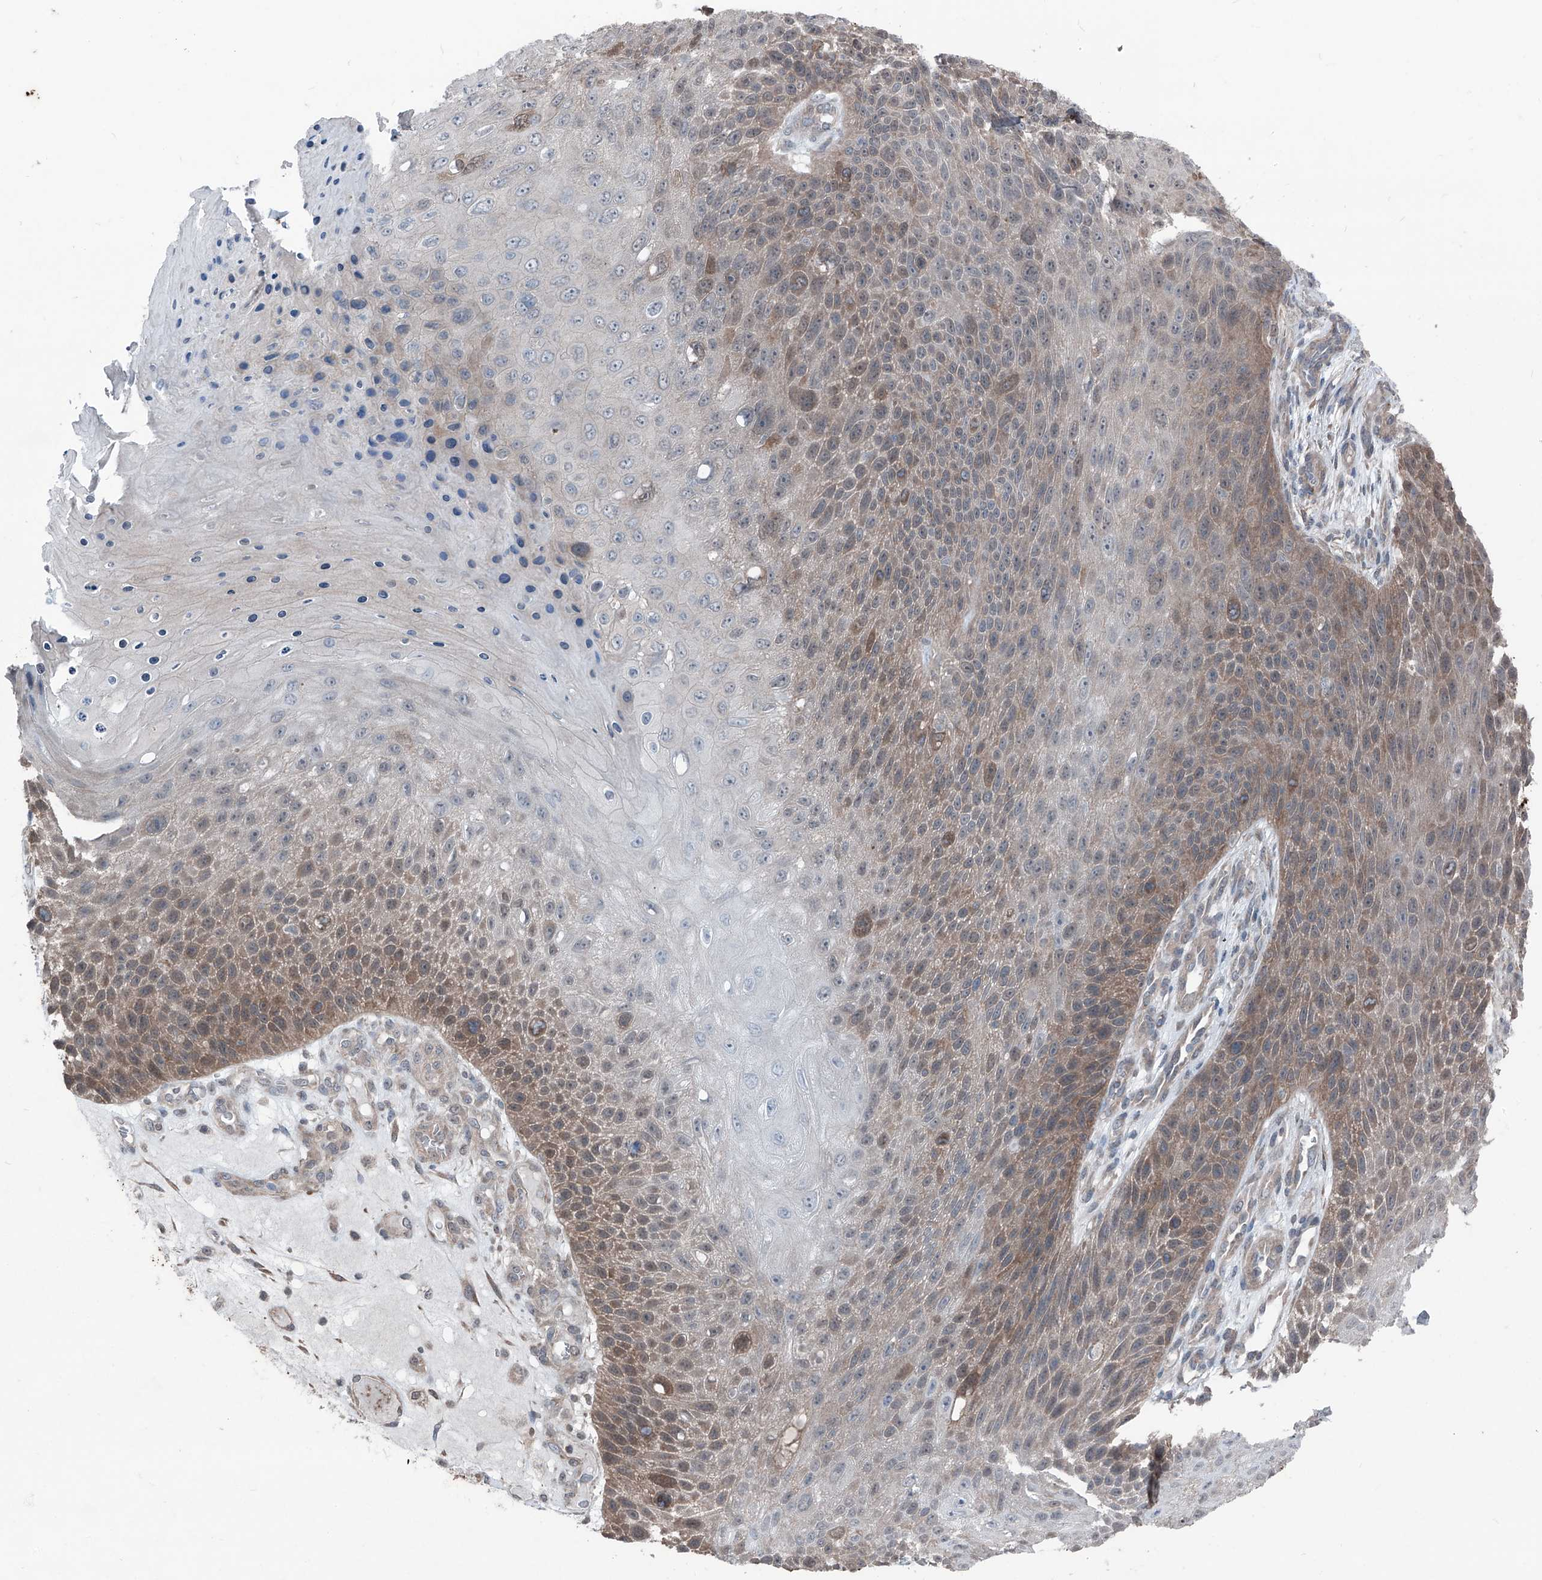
{"staining": {"intensity": "moderate", "quantity": "25%-75%", "location": "cytoplasmic/membranous,nuclear"}, "tissue": "skin cancer", "cell_type": "Tumor cells", "image_type": "cancer", "snomed": [{"axis": "morphology", "description": "Squamous cell carcinoma, NOS"}, {"axis": "topography", "description": "Skin"}], "caption": "Skin cancer (squamous cell carcinoma) stained with a brown dye reveals moderate cytoplasmic/membranous and nuclear positive positivity in approximately 25%-75% of tumor cells.", "gene": "HSPB11", "patient": {"sex": "female", "age": 88}}